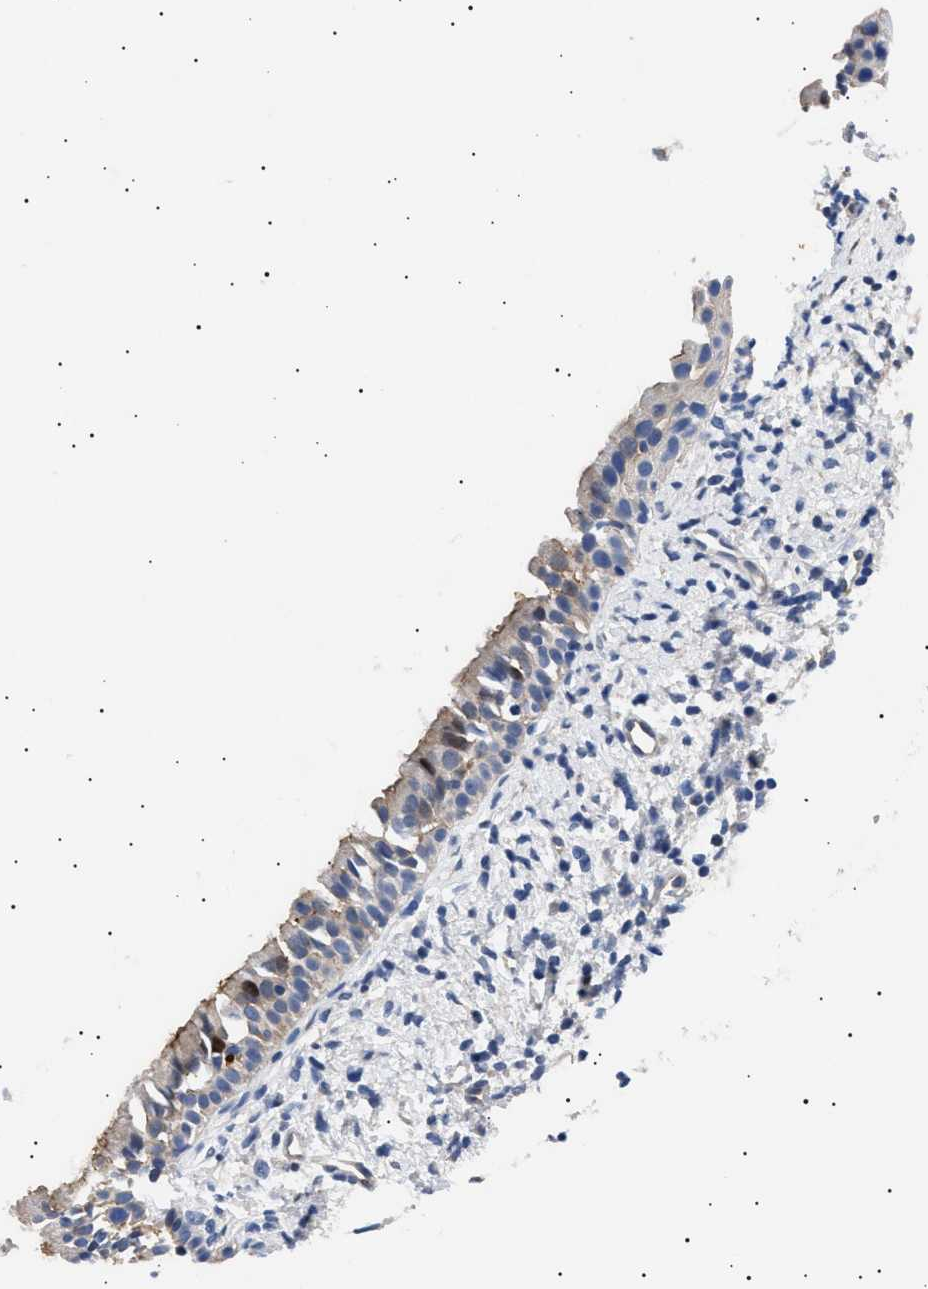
{"staining": {"intensity": "moderate", "quantity": "<25%", "location": "cytoplasmic/membranous"}, "tissue": "nasopharynx", "cell_type": "Respiratory epithelial cells", "image_type": "normal", "snomed": [{"axis": "morphology", "description": "Normal tissue, NOS"}, {"axis": "topography", "description": "Nasopharynx"}], "caption": "A brown stain highlights moderate cytoplasmic/membranous positivity of a protein in respiratory epithelial cells of unremarkable human nasopharynx.", "gene": "HEMGN", "patient": {"sex": "male", "age": 22}}